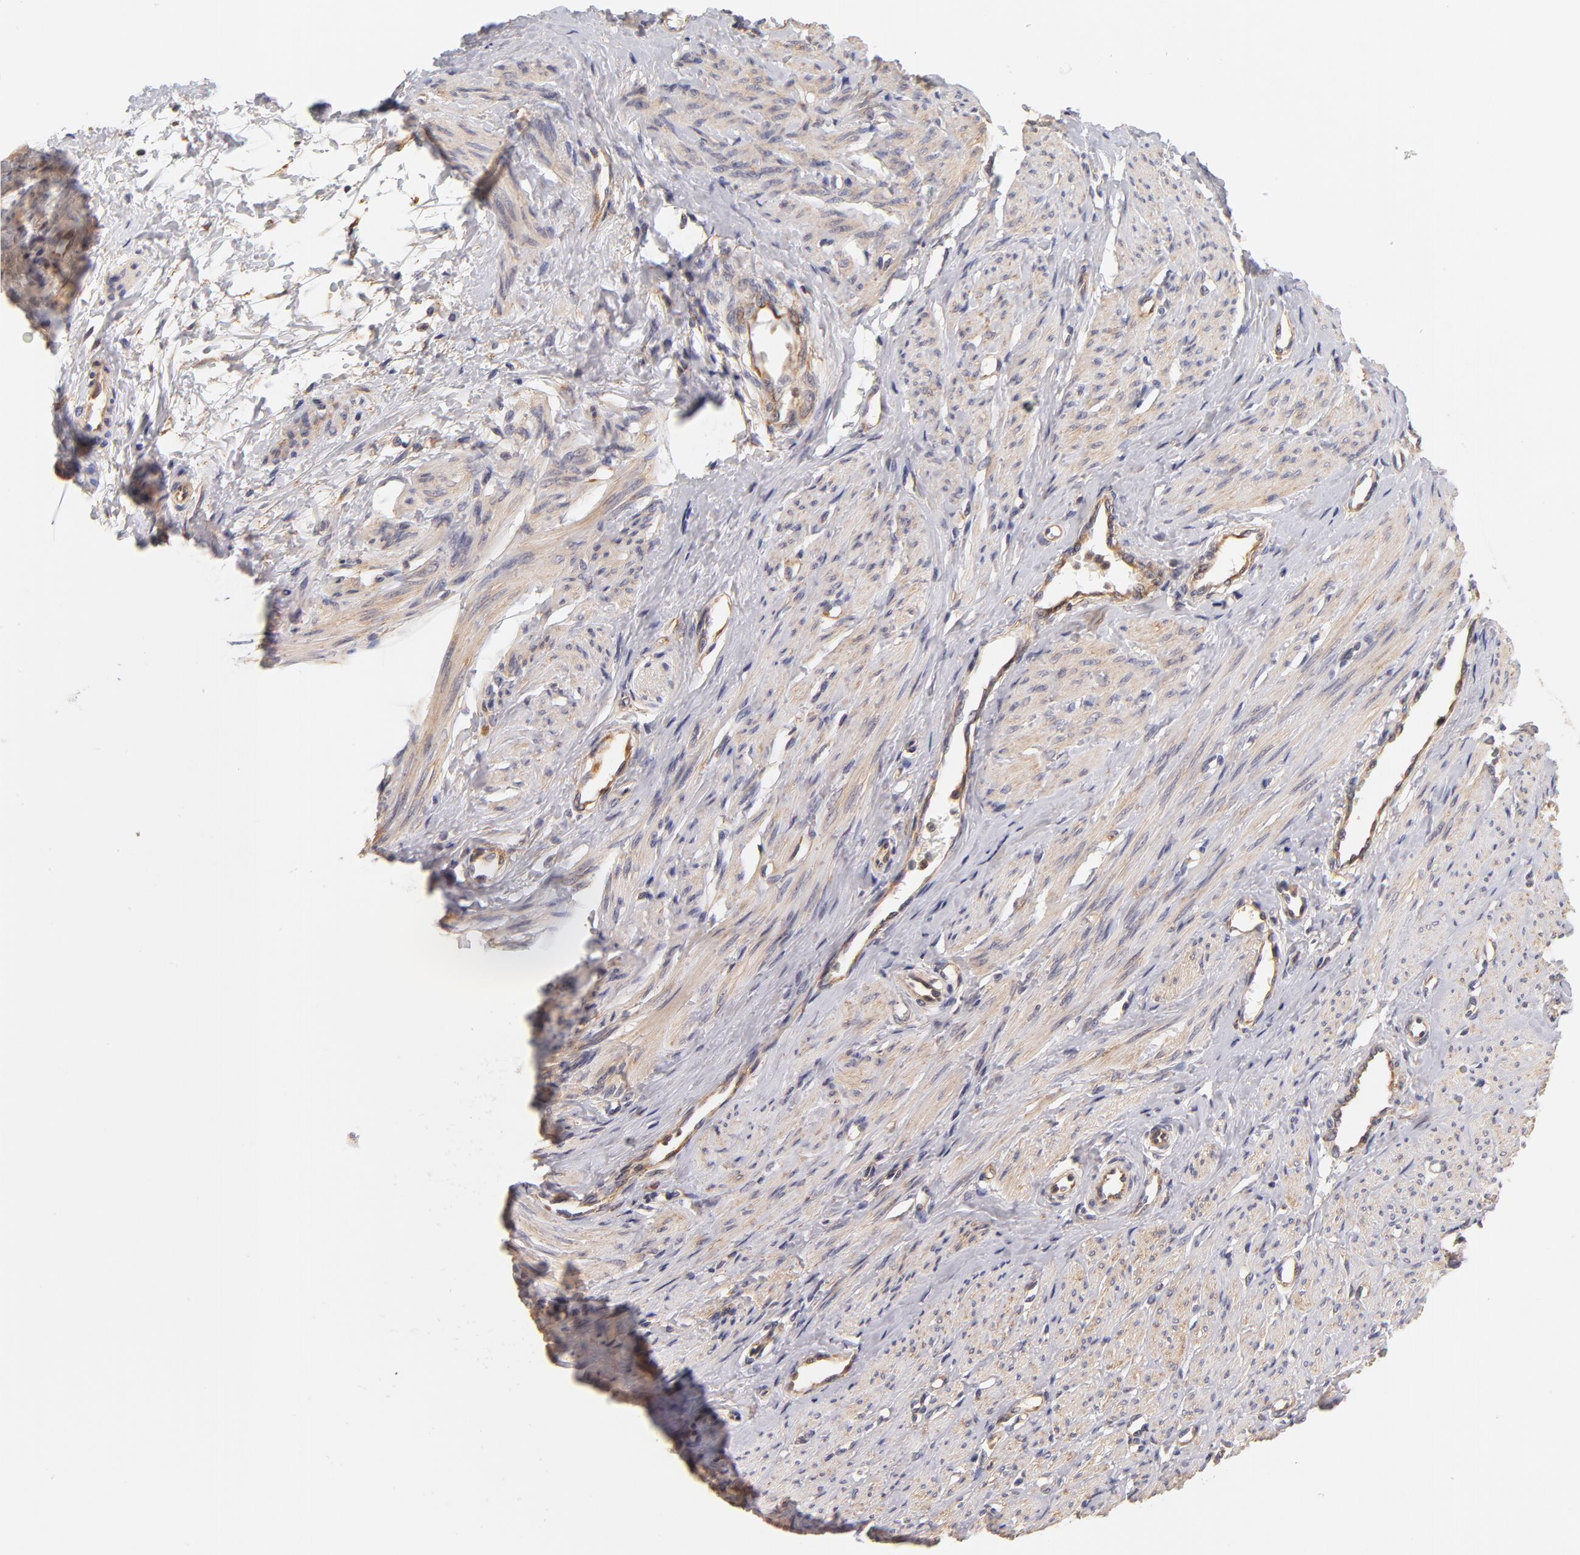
{"staining": {"intensity": "weak", "quantity": "25%-75%", "location": "cytoplasmic/membranous"}, "tissue": "smooth muscle", "cell_type": "Smooth muscle cells", "image_type": "normal", "snomed": [{"axis": "morphology", "description": "Normal tissue, NOS"}, {"axis": "topography", "description": "Smooth muscle"}, {"axis": "topography", "description": "Uterus"}], "caption": "Immunohistochemistry (IHC) of unremarkable smooth muscle reveals low levels of weak cytoplasmic/membranous expression in approximately 25%-75% of smooth muscle cells. The protein of interest is stained brown, and the nuclei are stained in blue (DAB (3,3'-diaminobenzidine) IHC with brightfield microscopy, high magnification).", "gene": "FCMR", "patient": {"sex": "female", "age": 39}}